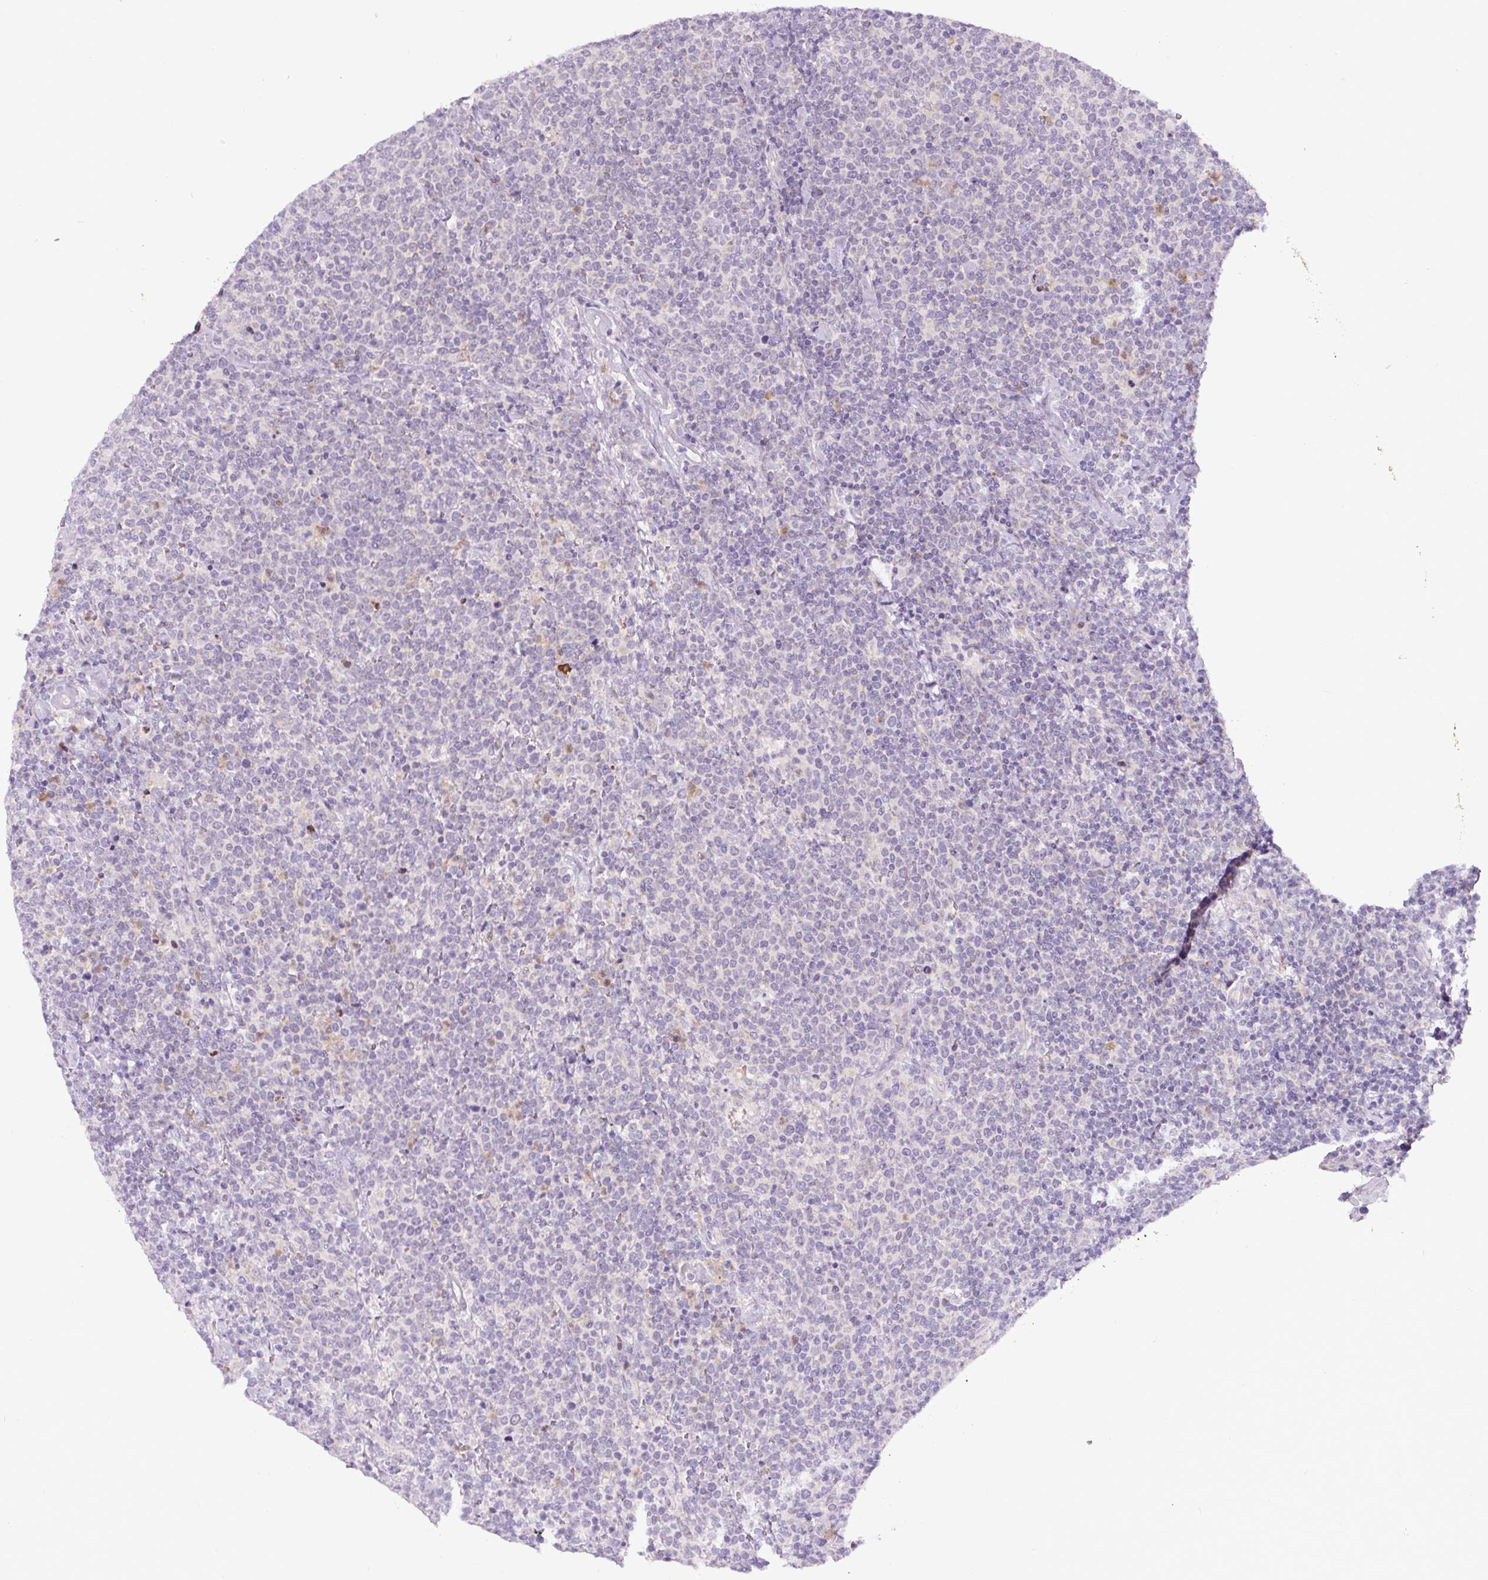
{"staining": {"intensity": "negative", "quantity": "none", "location": "none"}, "tissue": "lymphoma", "cell_type": "Tumor cells", "image_type": "cancer", "snomed": [{"axis": "morphology", "description": "Malignant lymphoma, non-Hodgkin's type, High grade"}, {"axis": "topography", "description": "Lymph node"}], "caption": "Tumor cells are negative for protein expression in human high-grade malignant lymphoma, non-Hodgkin's type.", "gene": "HPS4", "patient": {"sex": "male", "age": 61}}